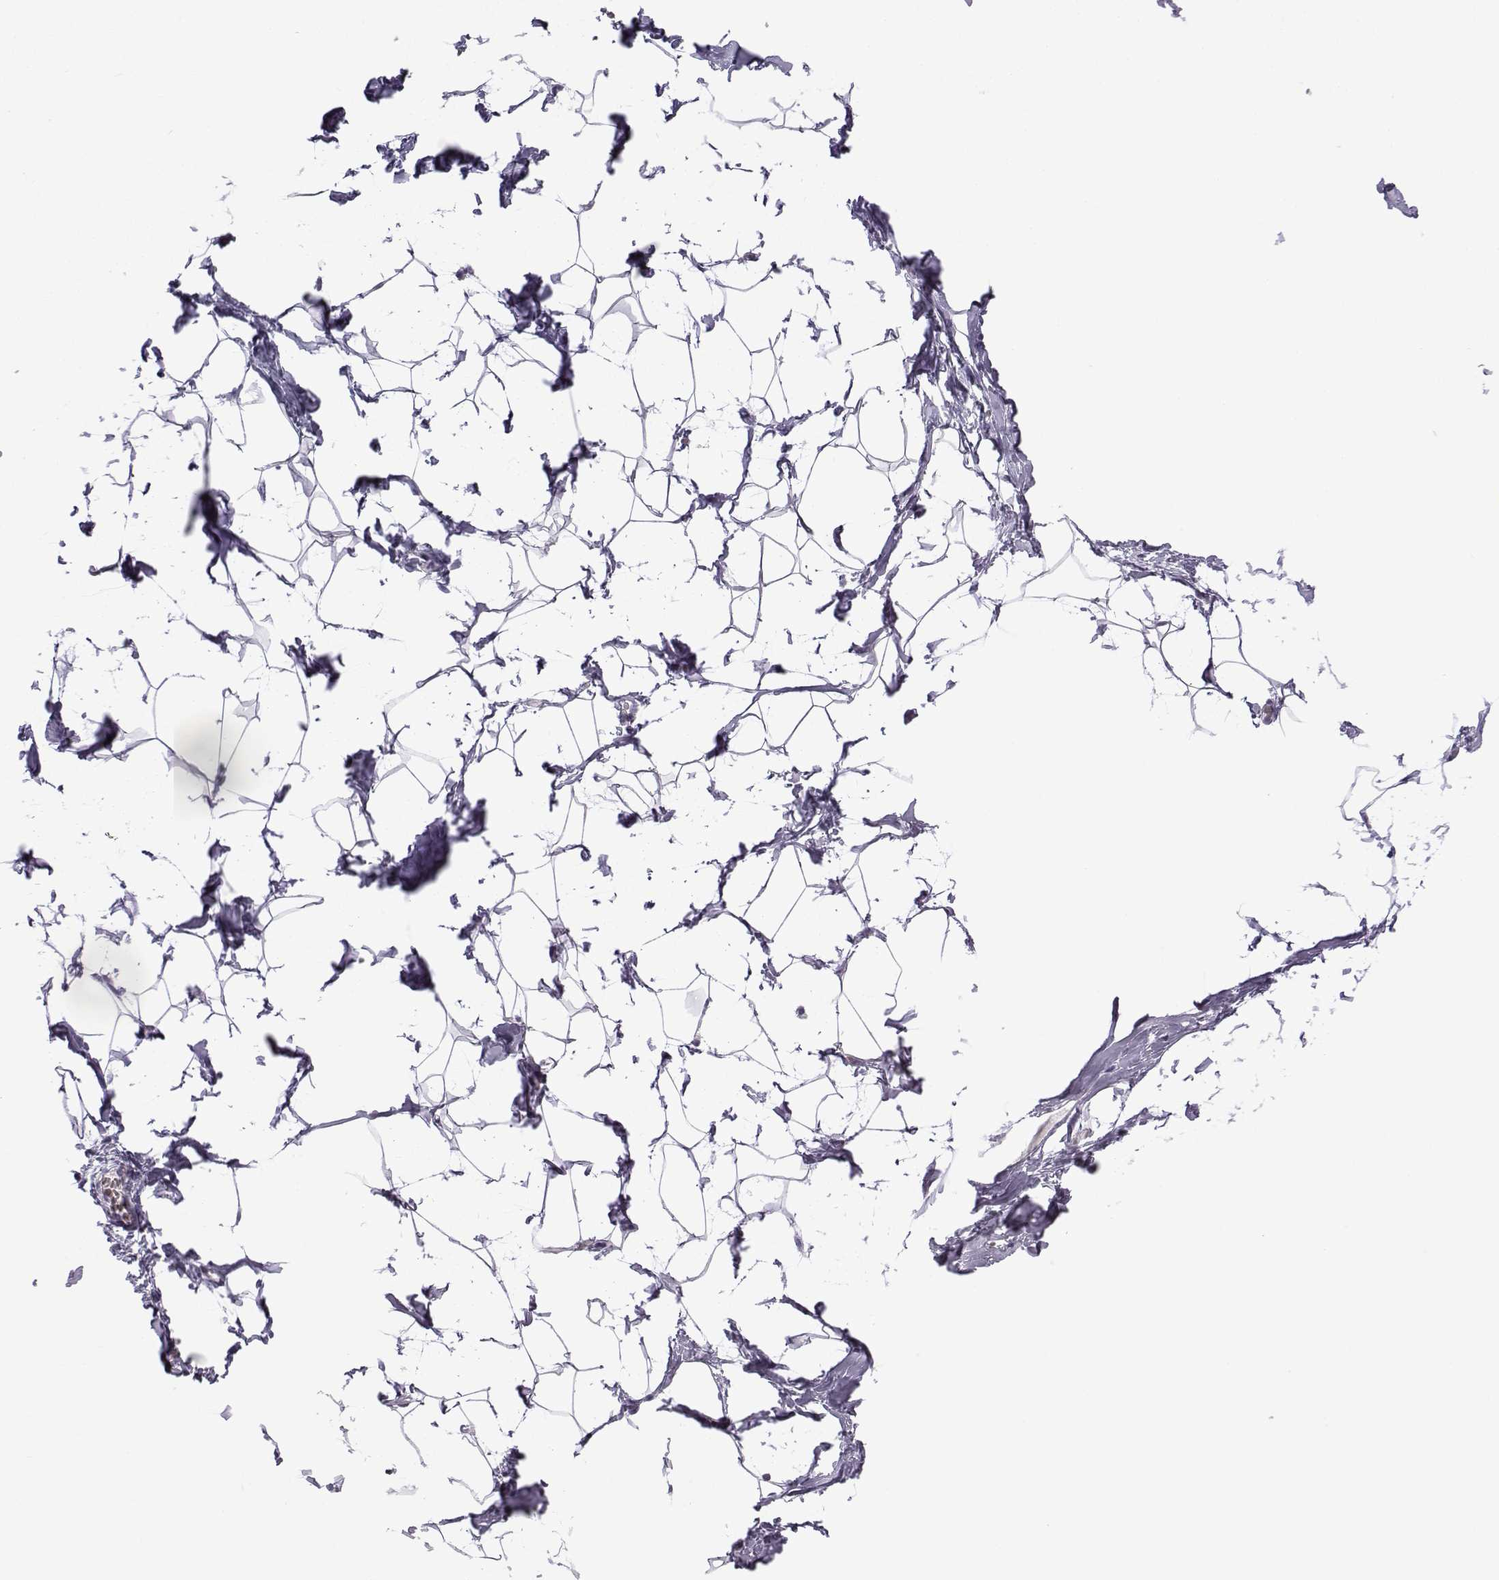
{"staining": {"intensity": "negative", "quantity": "none", "location": "none"}, "tissue": "breast", "cell_type": "Adipocytes", "image_type": "normal", "snomed": [{"axis": "morphology", "description": "Normal tissue, NOS"}, {"axis": "topography", "description": "Breast"}], "caption": "This is an immunohistochemistry micrograph of normal breast. There is no expression in adipocytes.", "gene": "INCENP", "patient": {"sex": "female", "age": 32}}